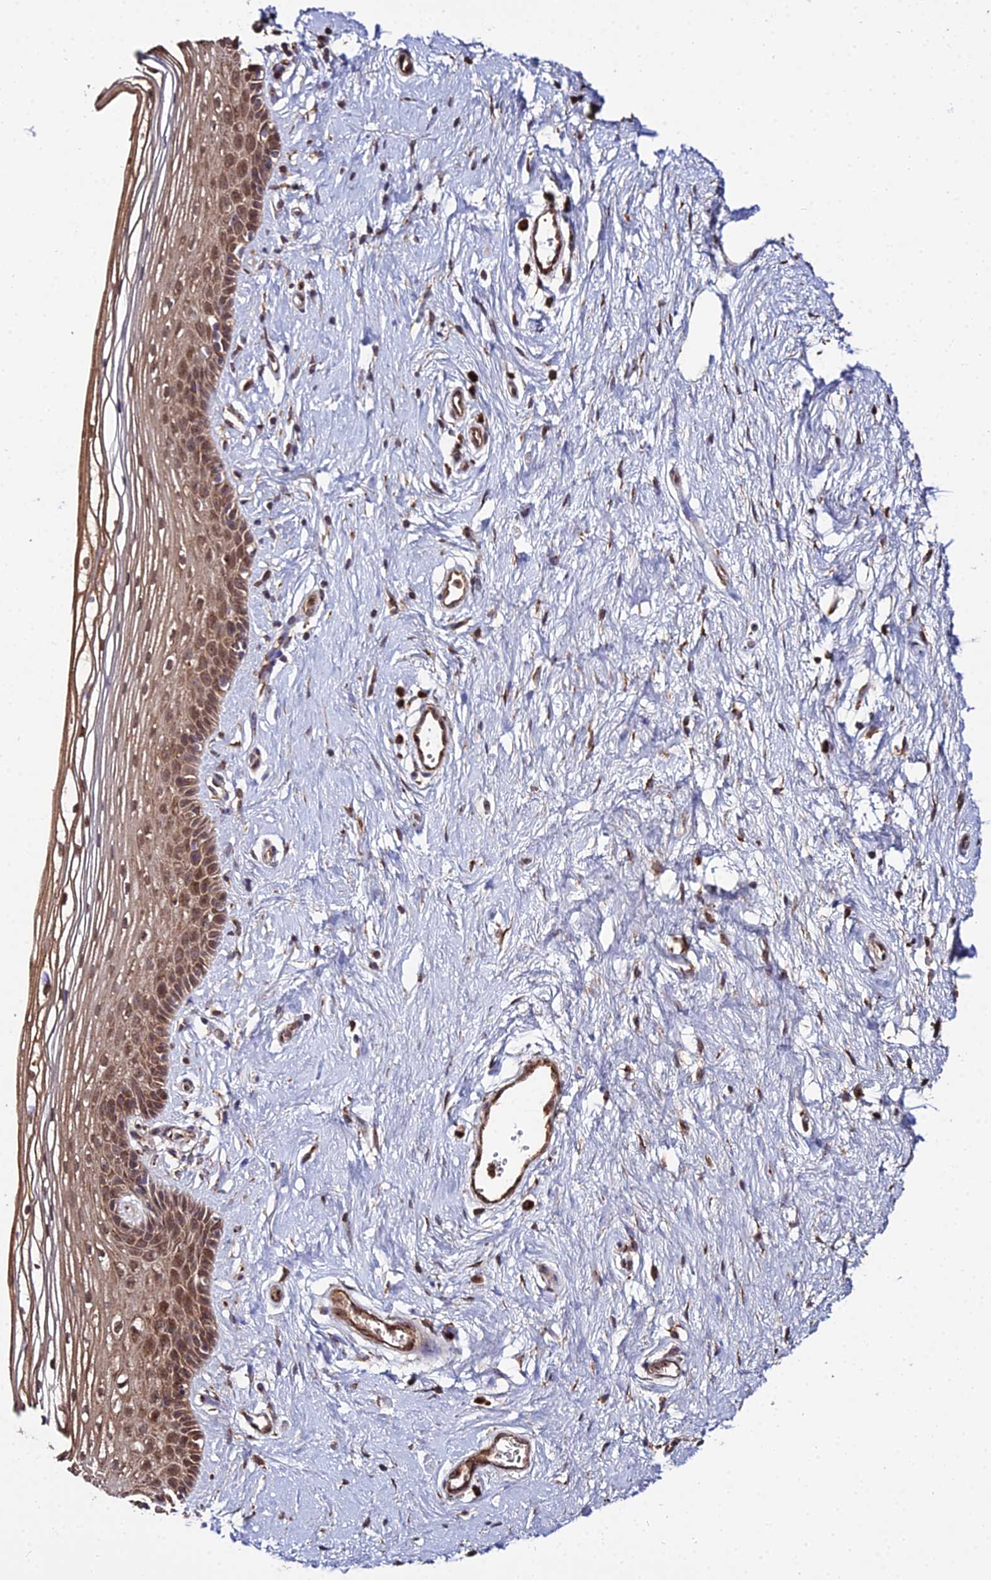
{"staining": {"intensity": "moderate", "quantity": ">75%", "location": "cytoplasmic/membranous"}, "tissue": "vagina", "cell_type": "Squamous epithelial cells", "image_type": "normal", "snomed": [{"axis": "morphology", "description": "Normal tissue, NOS"}, {"axis": "topography", "description": "Vagina"}], "caption": "A micrograph of human vagina stained for a protein reveals moderate cytoplasmic/membranous brown staining in squamous epithelial cells. (DAB = brown stain, brightfield microscopy at high magnification).", "gene": "ENSG00000258465", "patient": {"sex": "female", "age": 46}}